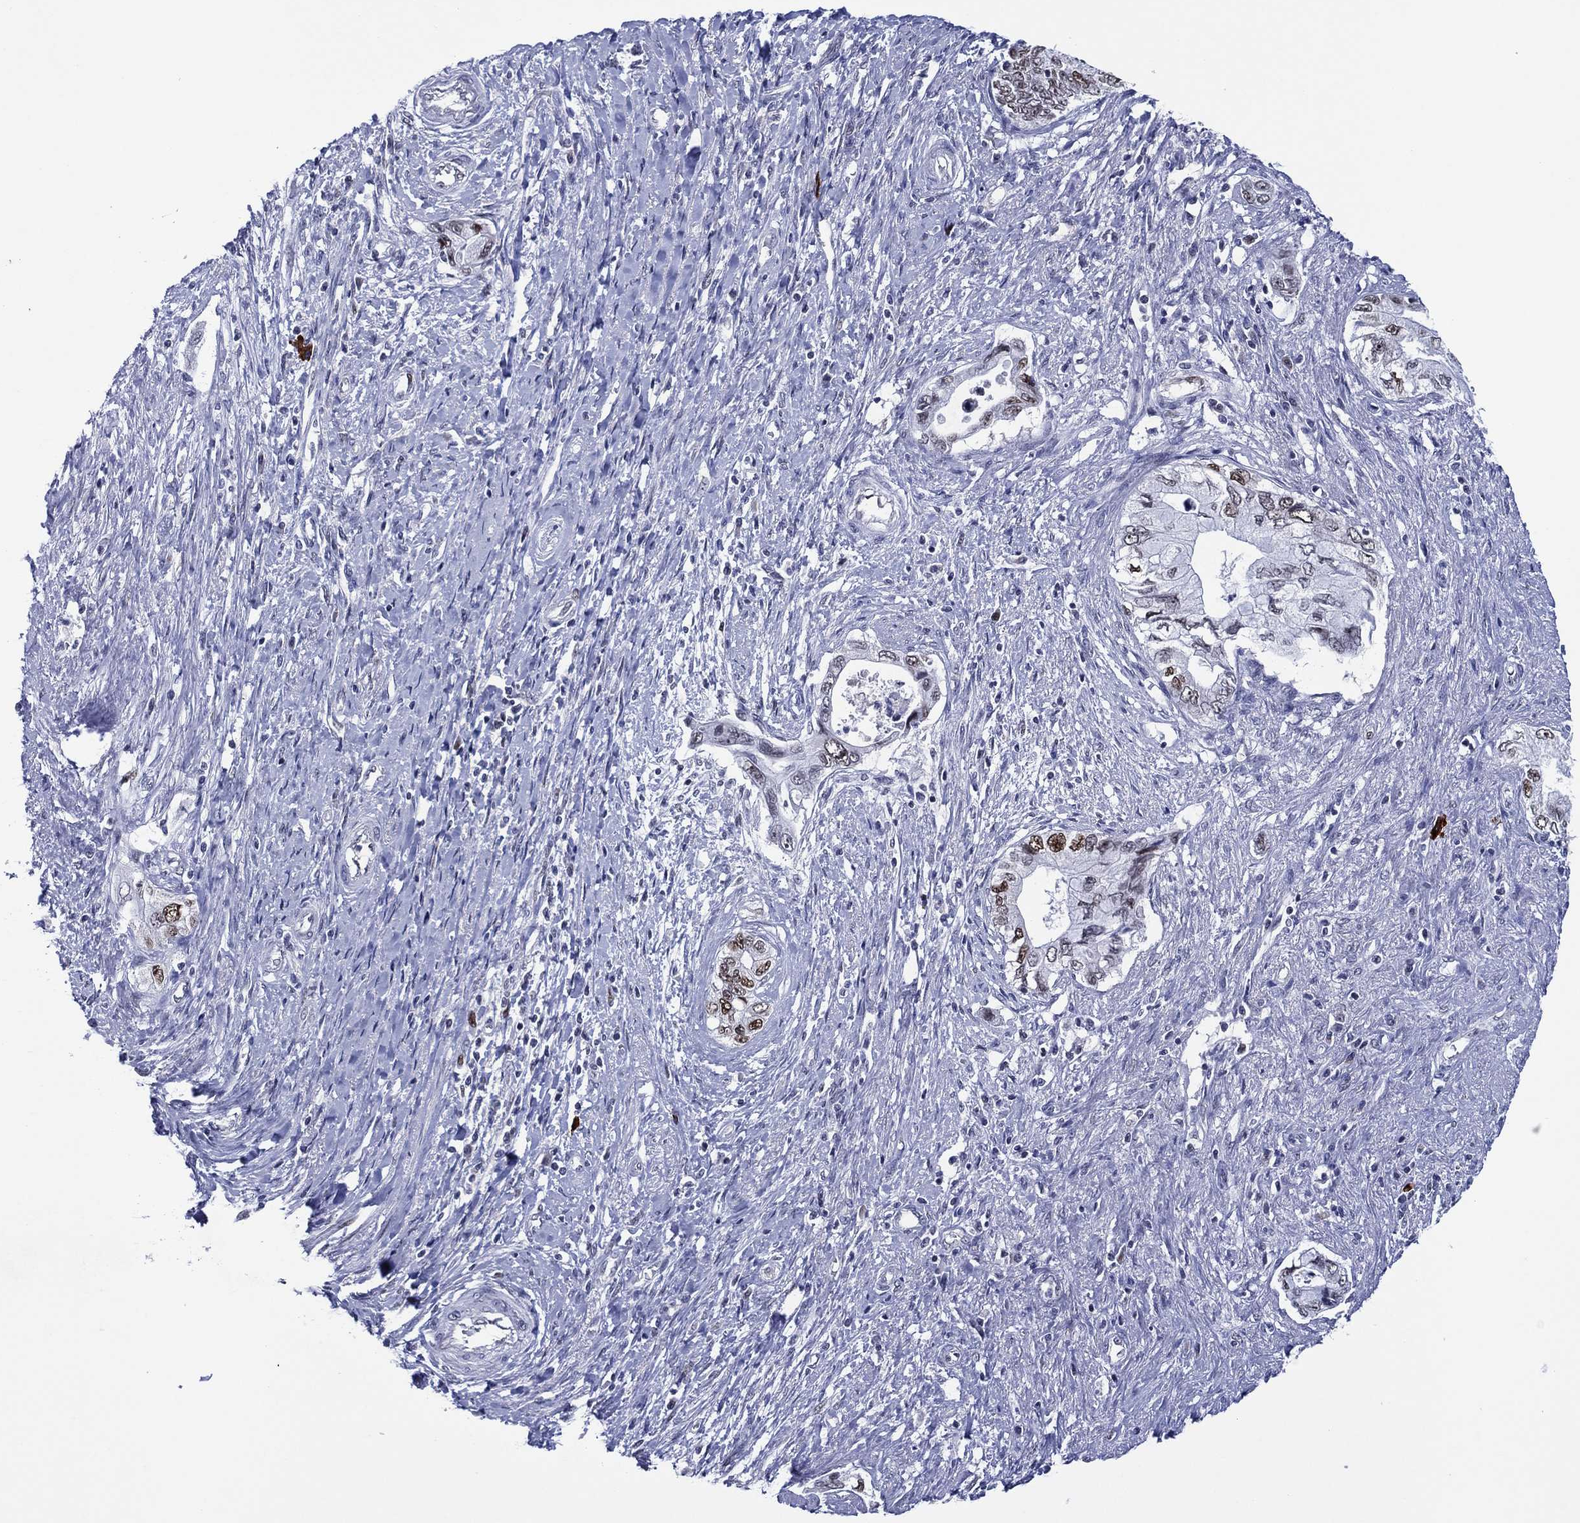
{"staining": {"intensity": "strong", "quantity": "<25%", "location": "nuclear"}, "tissue": "pancreatic cancer", "cell_type": "Tumor cells", "image_type": "cancer", "snomed": [{"axis": "morphology", "description": "Adenocarcinoma, NOS"}, {"axis": "topography", "description": "Pancreas"}], "caption": "Tumor cells exhibit medium levels of strong nuclear staining in approximately <25% of cells in human pancreatic adenocarcinoma.", "gene": "GATA6", "patient": {"sex": "female", "age": 73}}